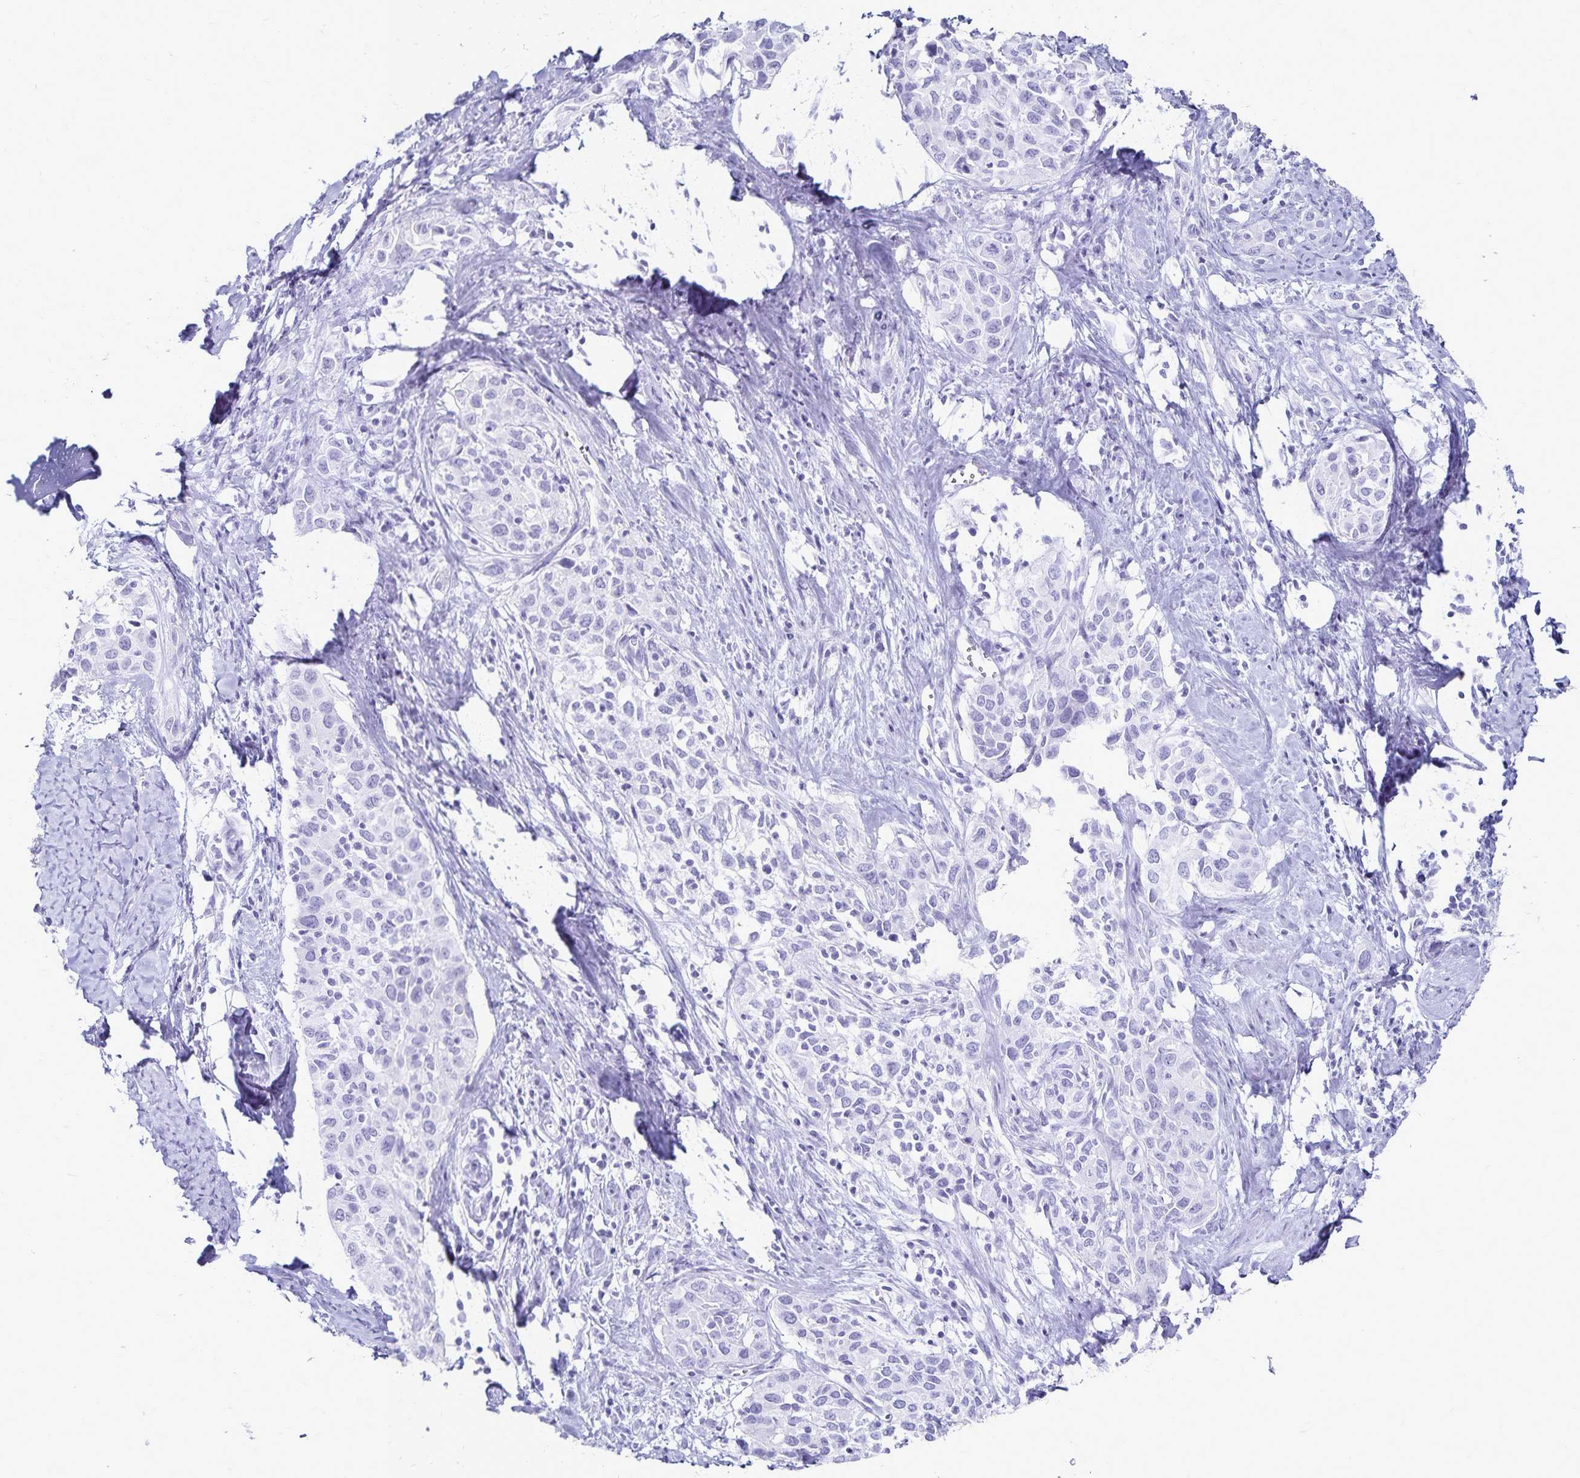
{"staining": {"intensity": "negative", "quantity": "none", "location": "none"}, "tissue": "cervical cancer", "cell_type": "Tumor cells", "image_type": "cancer", "snomed": [{"axis": "morphology", "description": "Squamous cell carcinoma, NOS"}, {"axis": "topography", "description": "Cervix"}], "caption": "A micrograph of human cervical cancer is negative for staining in tumor cells.", "gene": "GIP", "patient": {"sex": "female", "age": 51}}